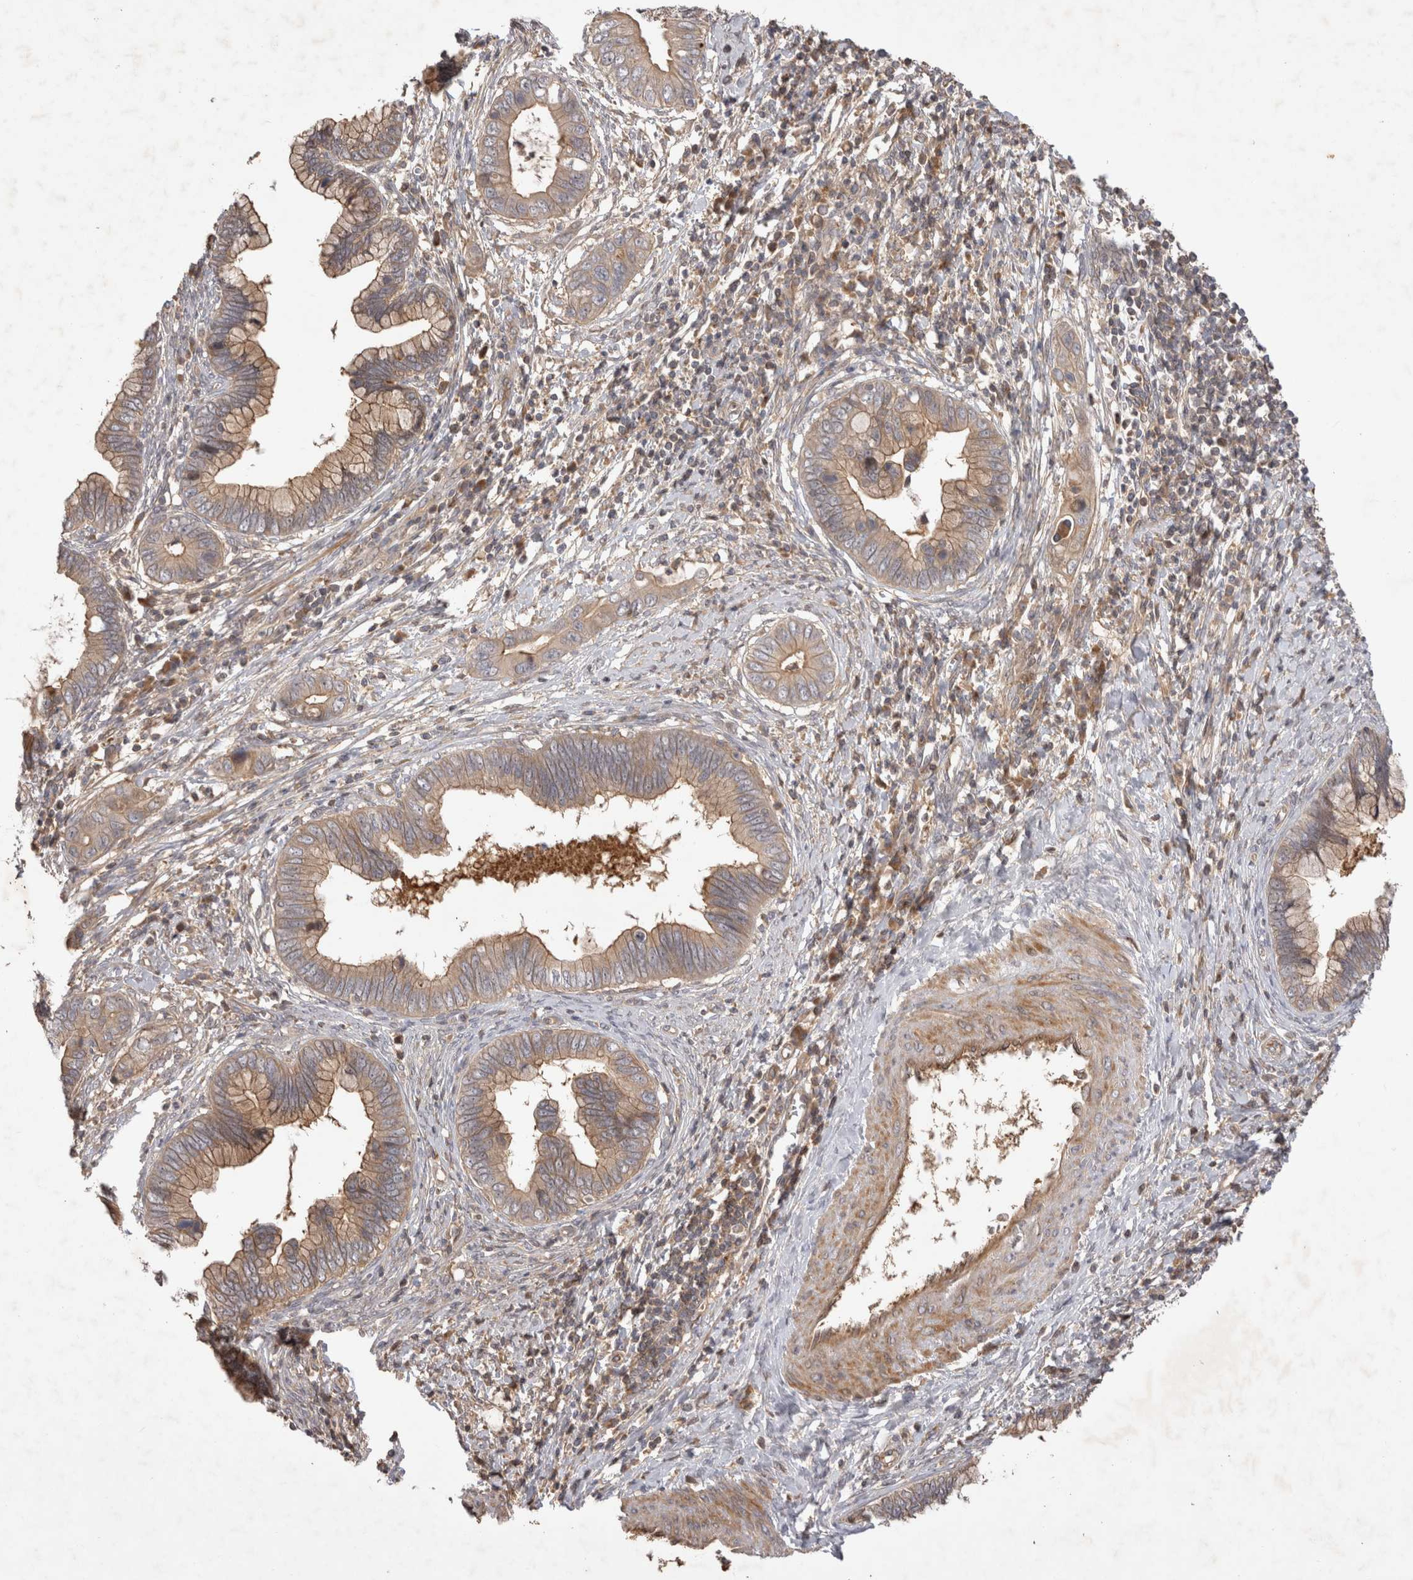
{"staining": {"intensity": "moderate", "quantity": ">75%", "location": "cytoplasmic/membranous"}, "tissue": "cervical cancer", "cell_type": "Tumor cells", "image_type": "cancer", "snomed": [{"axis": "morphology", "description": "Adenocarcinoma, NOS"}, {"axis": "topography", "description": "Cervix"}], "caption": "This is an image of immunohistochemistry (IHC) staining of cervical cancer (adenocarcinoma), which shows moderate positivity in the cytoplasmic/membranous of tumor cells.", "gene": "PPP1R42", "patient": {"sex": "female", "age": 44}}